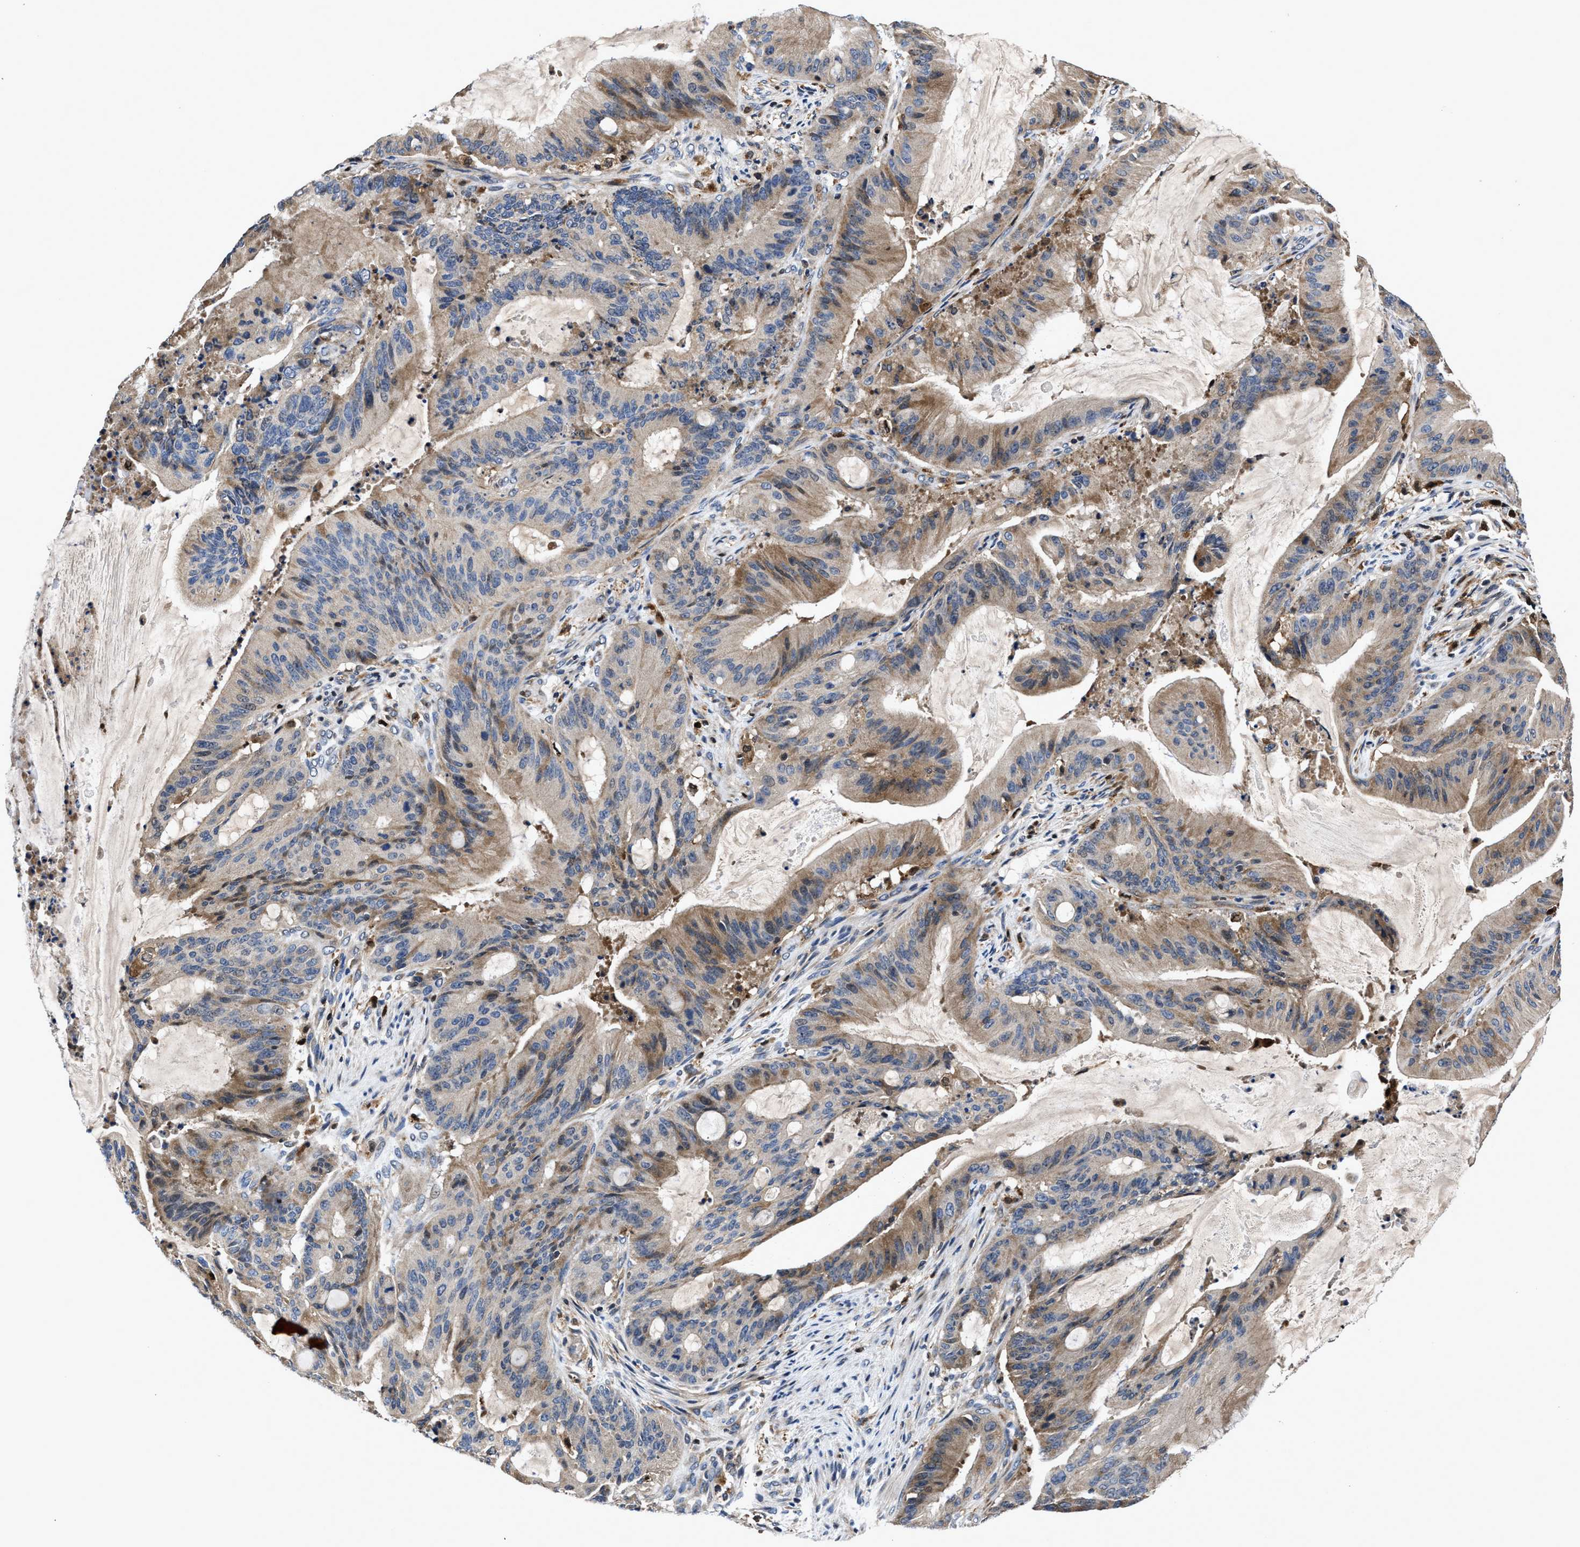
{"staining": {"intensity": "moderate", "quantity": "25%-75%", "location": "cytoplasmic/membranous"}, "tissue": "liver cancer", "cell_type": "Tumor cells", "image_type": "cancer", "snomed": [{"axis": "morphology", "description": "Normal tissue, NOS"}, {"axis": "morphology", "description": "Cholangiocarcinoma"}, {"axis": "topography", "description": "Liver"}, {"axis": "topography", "description": "Peripheral nerve tissue"}], "caption": "Cholangiocarcinoma (liver) stained with a protein marker demonstrates moderate staining in tumor cells.", "gene": "RGS10", "patient": {"sex": "female", "age": 73}}